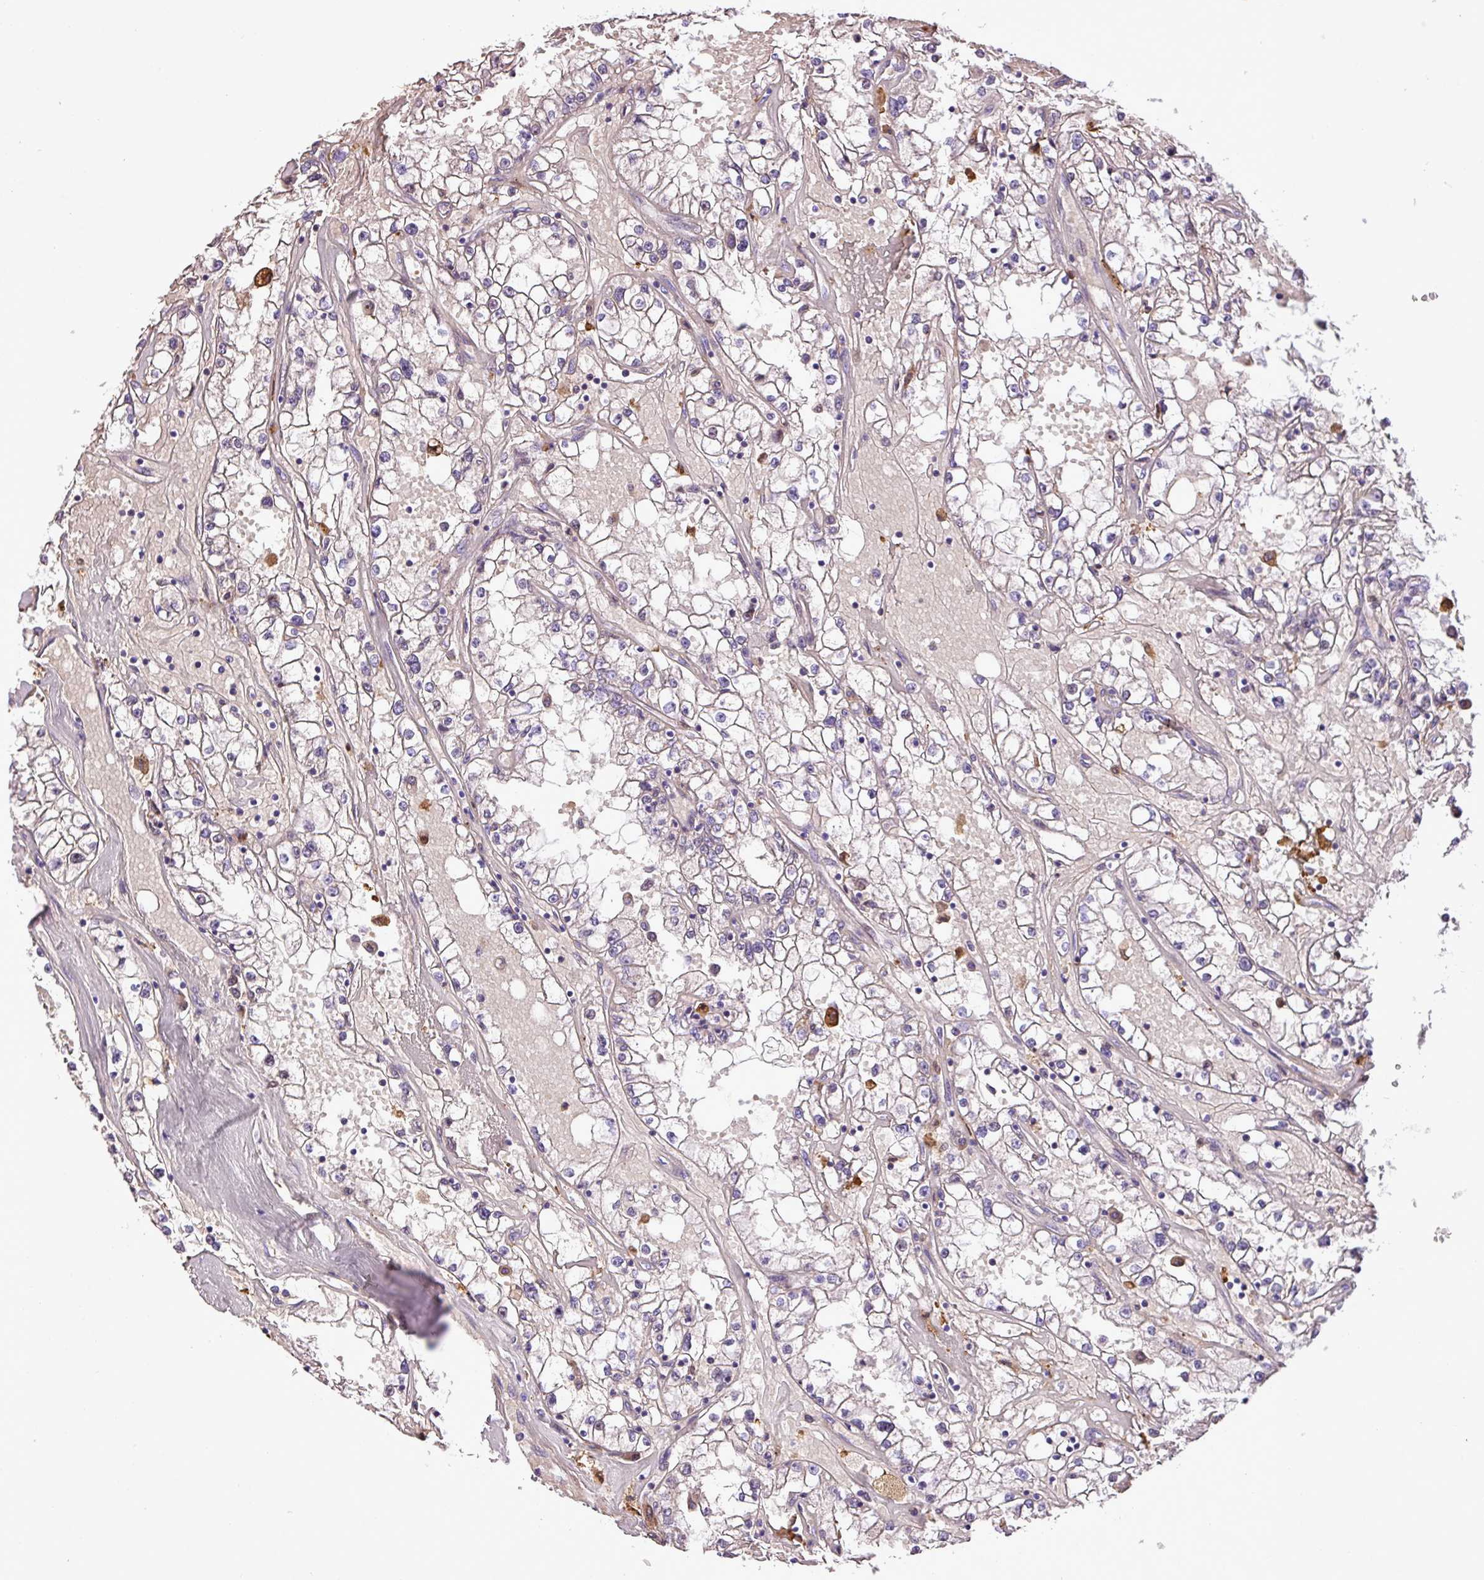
{"staining": {"intensity": "negative", "quantity": "none", "location": "none"}, "tissue": "renal cancer", "cell_type": "Tumor cells", "image_type": "cancer", "snomed": [{"axis": "morphology", "description": "Adenocarcinoma, NOS"}, {"axis": "topography", "description": "Kidney"}], "caption": "Immunohistochemistry (IHC) histopathology image of neoplastic tissue: human renal adenocarcinoma stained with DAB exhibits no significant protein staining in tumor cells.", "gene": "C11orf91", "patient": {"sex": "male", "age": 56}}